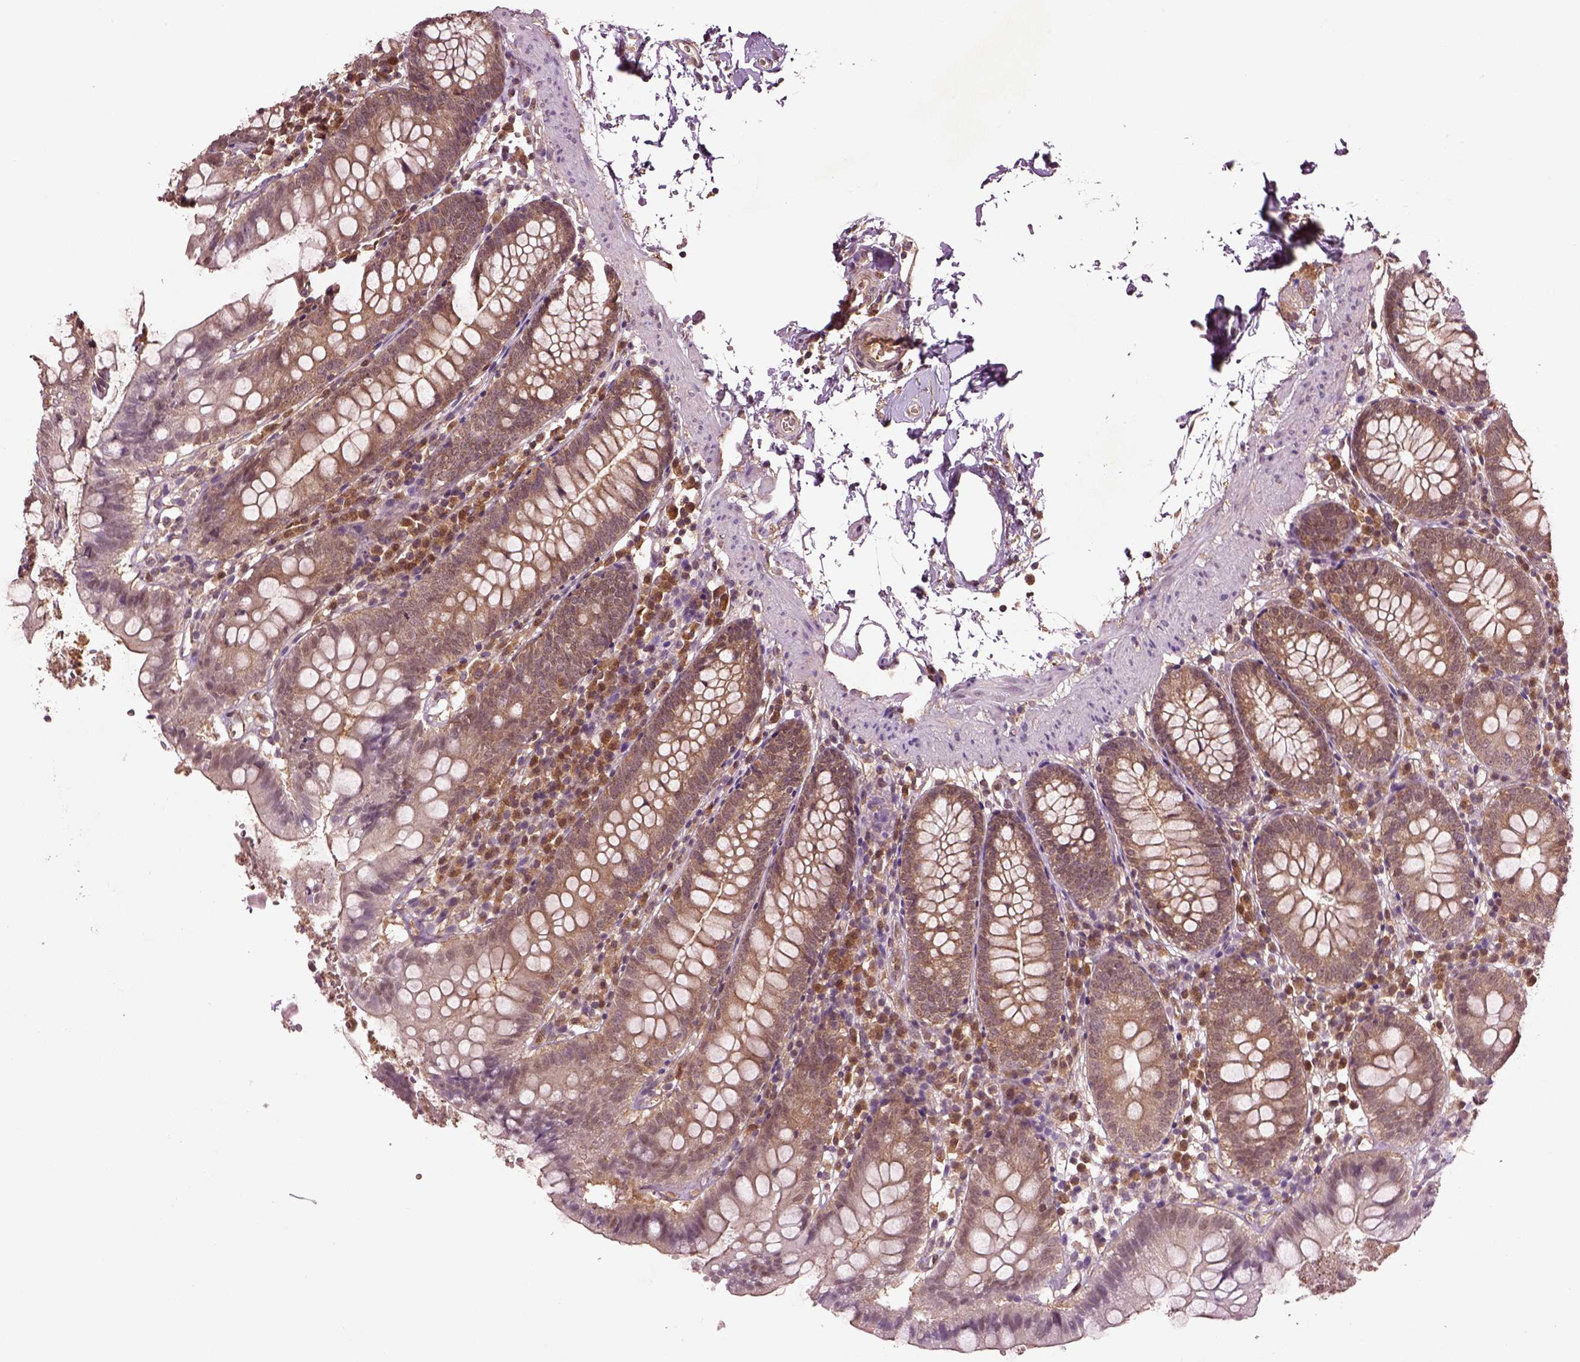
{"staining": {"intensity": "moderate", "quantity": "25%-75%", "location": "cytoplasmic/membranous"}, "tissue": "small intestine", "cell_type": "Glandular cells", "image_type": "normal", "snomed": [{"axis": "morphology", "description": "Normal tissue, NOS"}, {"axis": "topography", "description": "Small intestine"}], "caption": "An image showing moderate cytoplasmic/membranous staining in approximately 25%-75% of glandular cells in benign small intestine, as visualized by brown immunohistochemical staining.", "gene": "MDP1", "patient": {"sex": "female", "age": 90}}